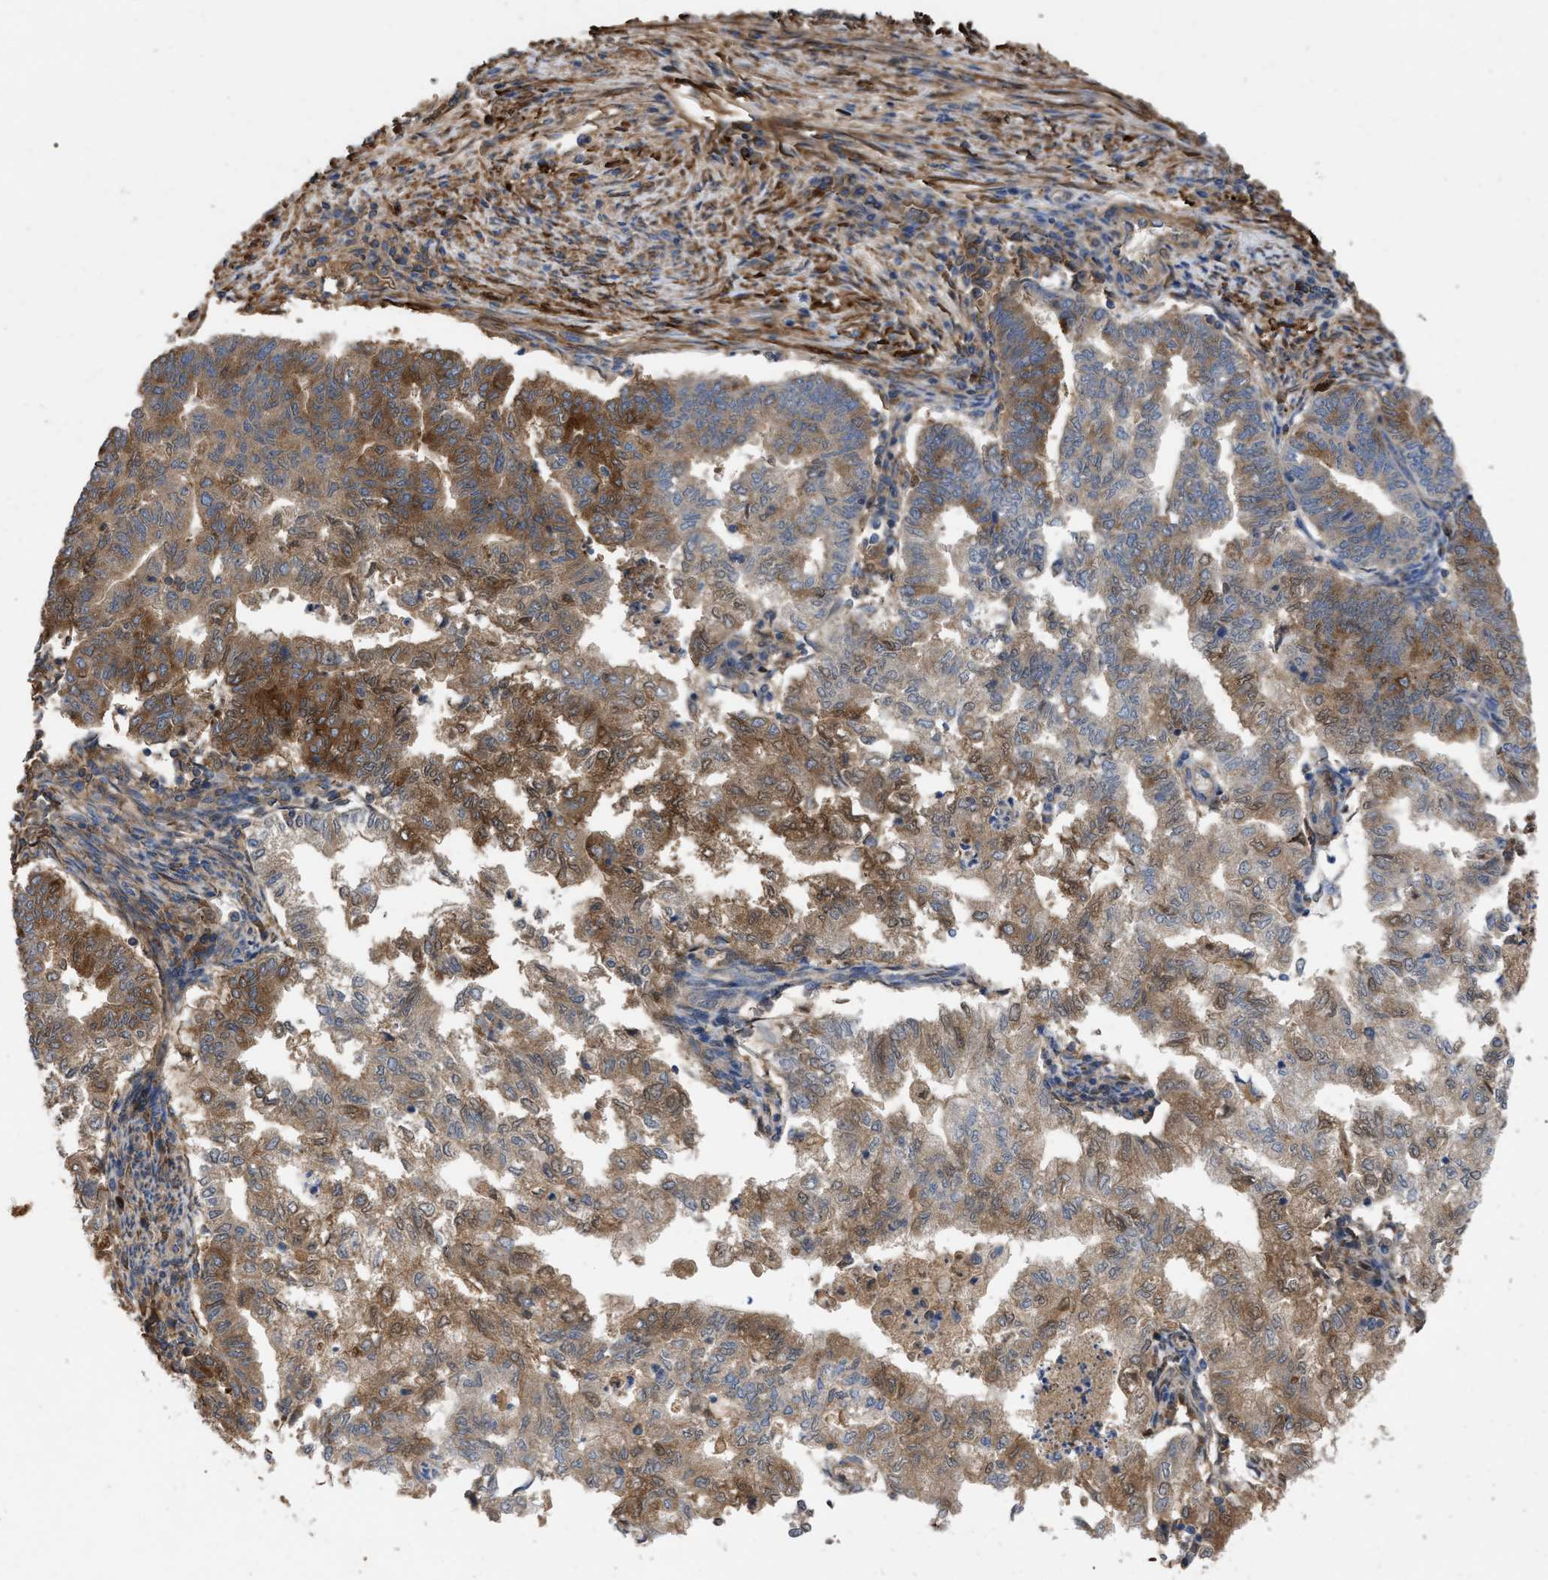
{"staining": {"intensity": "moderate", "quantity": ">75%", "location": "cytoplasmic/membranous"}, "tissue": "endometrial cancer", "cell_type": "Tumor cells", "image_type": "cancer", "snomed": [{"axis": "morphology", "description": "Polyp, NOS"}, {"axis": "morphology", "description": "Adenocarcinoma, NOS"}, {"axis": "morphology", "description": "Adenoma, NOS"}, {"axis": "topography", "description": "Endometrium"}], "caption": "This is an image of immunohistochemistry staining of endometrial cancer (adenocarcinoma), which shows moderate positivity in the cytoplasmic/membranous of tumor cells.", "gene": "RABEP1", "patient": {"sex": "female", "age": 79}}